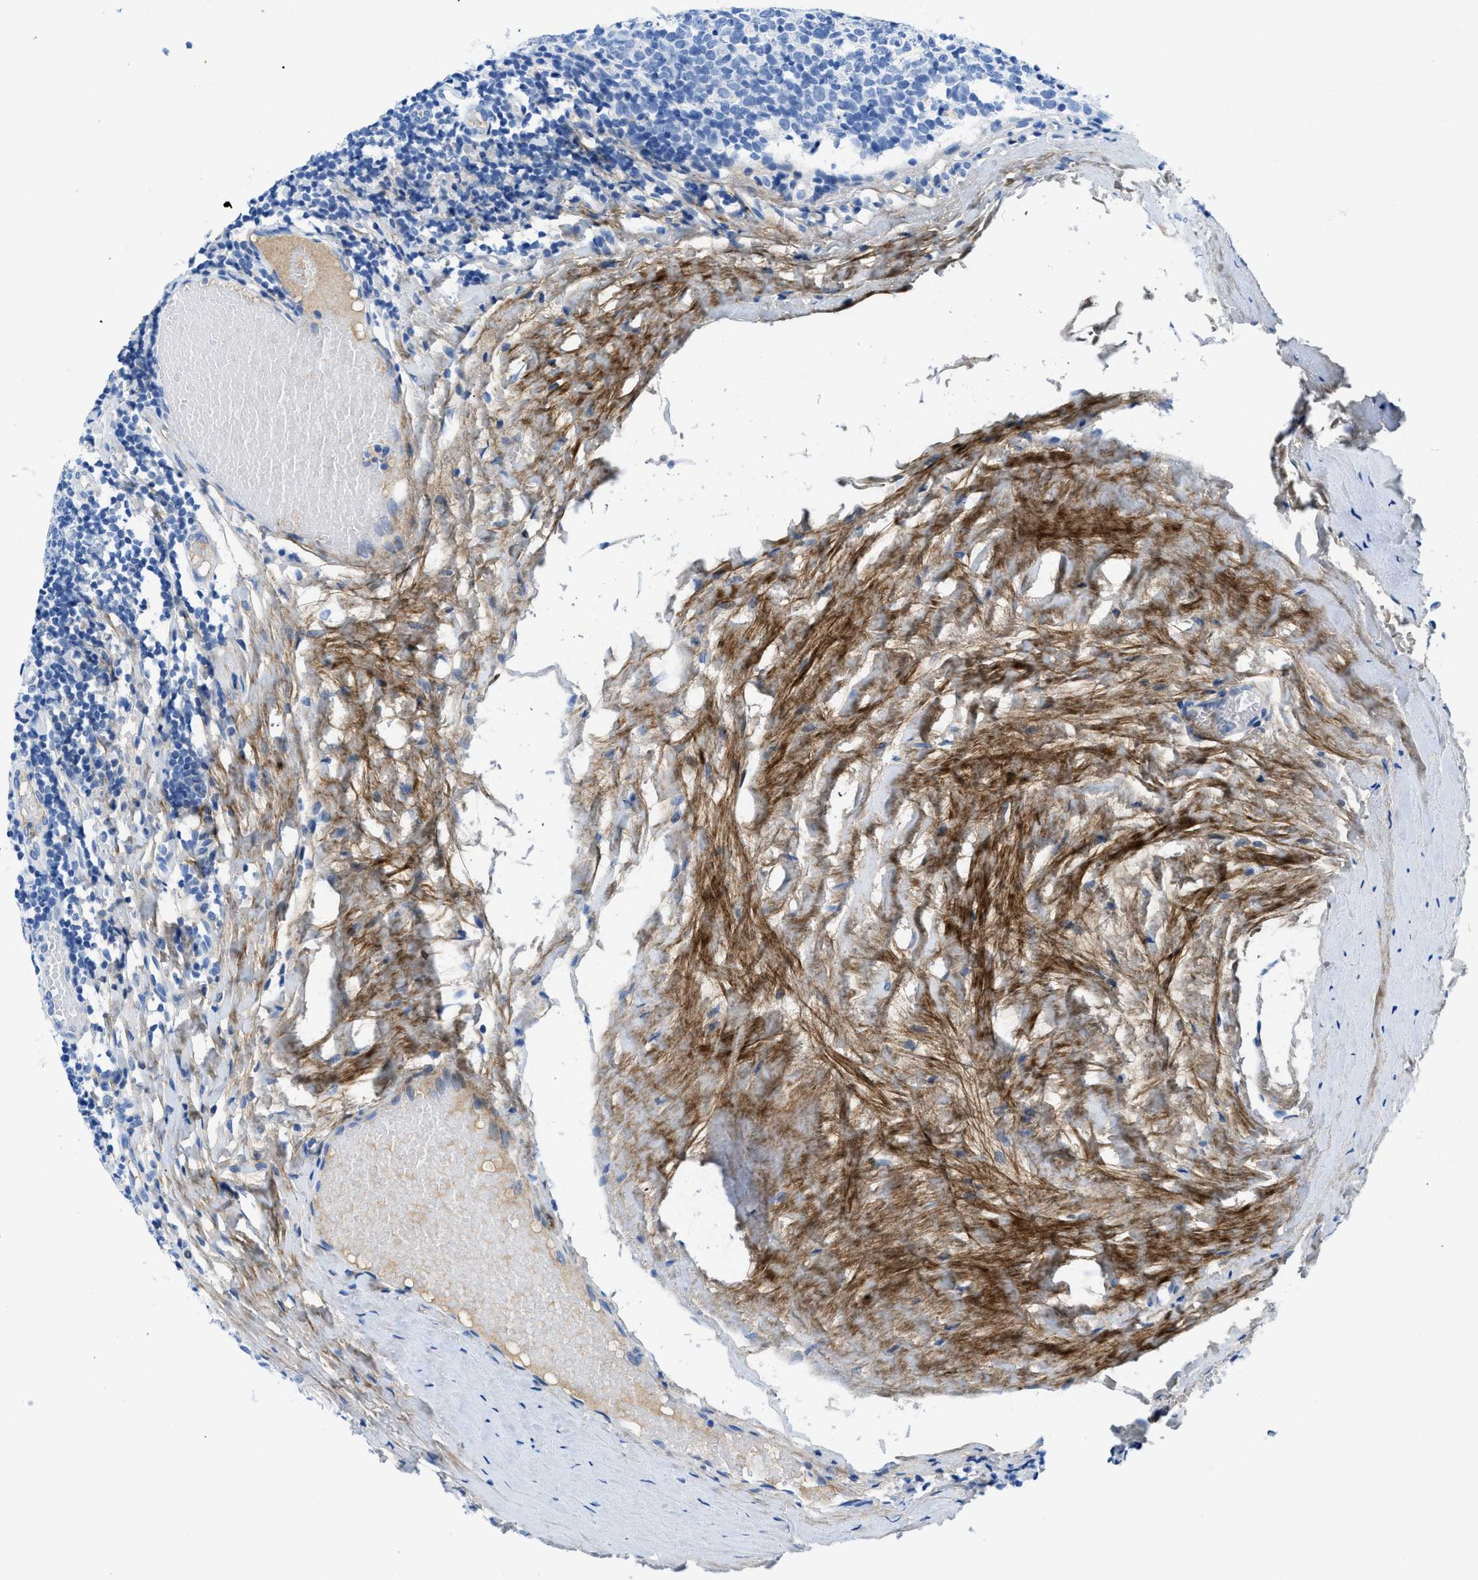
{"staining": {"intensity": "negative", "quantity": "none", "location": "none"}, "tissue": "tonsil", "cell_type": "Germinal center cells", "image_type": "normal", "snomed": [{"axis": "morphology", "description": "Normal tissue, NOS"}, {"axis": "topography", "description": "Tonsil"}], "caption": "High power microscopy histopathology image of an immunohistochemistry (IHC) photomicrograph of normal tonsil, revealing no significant staining in germinal center cells. The staining was performed using DAB to visualize the protein expression in brown, while the nuclei were stained in blue with hematoxylin (Magnification: 20x).", "gene": "COL3A1", "patient": {"sex": "female", "age": 19}}